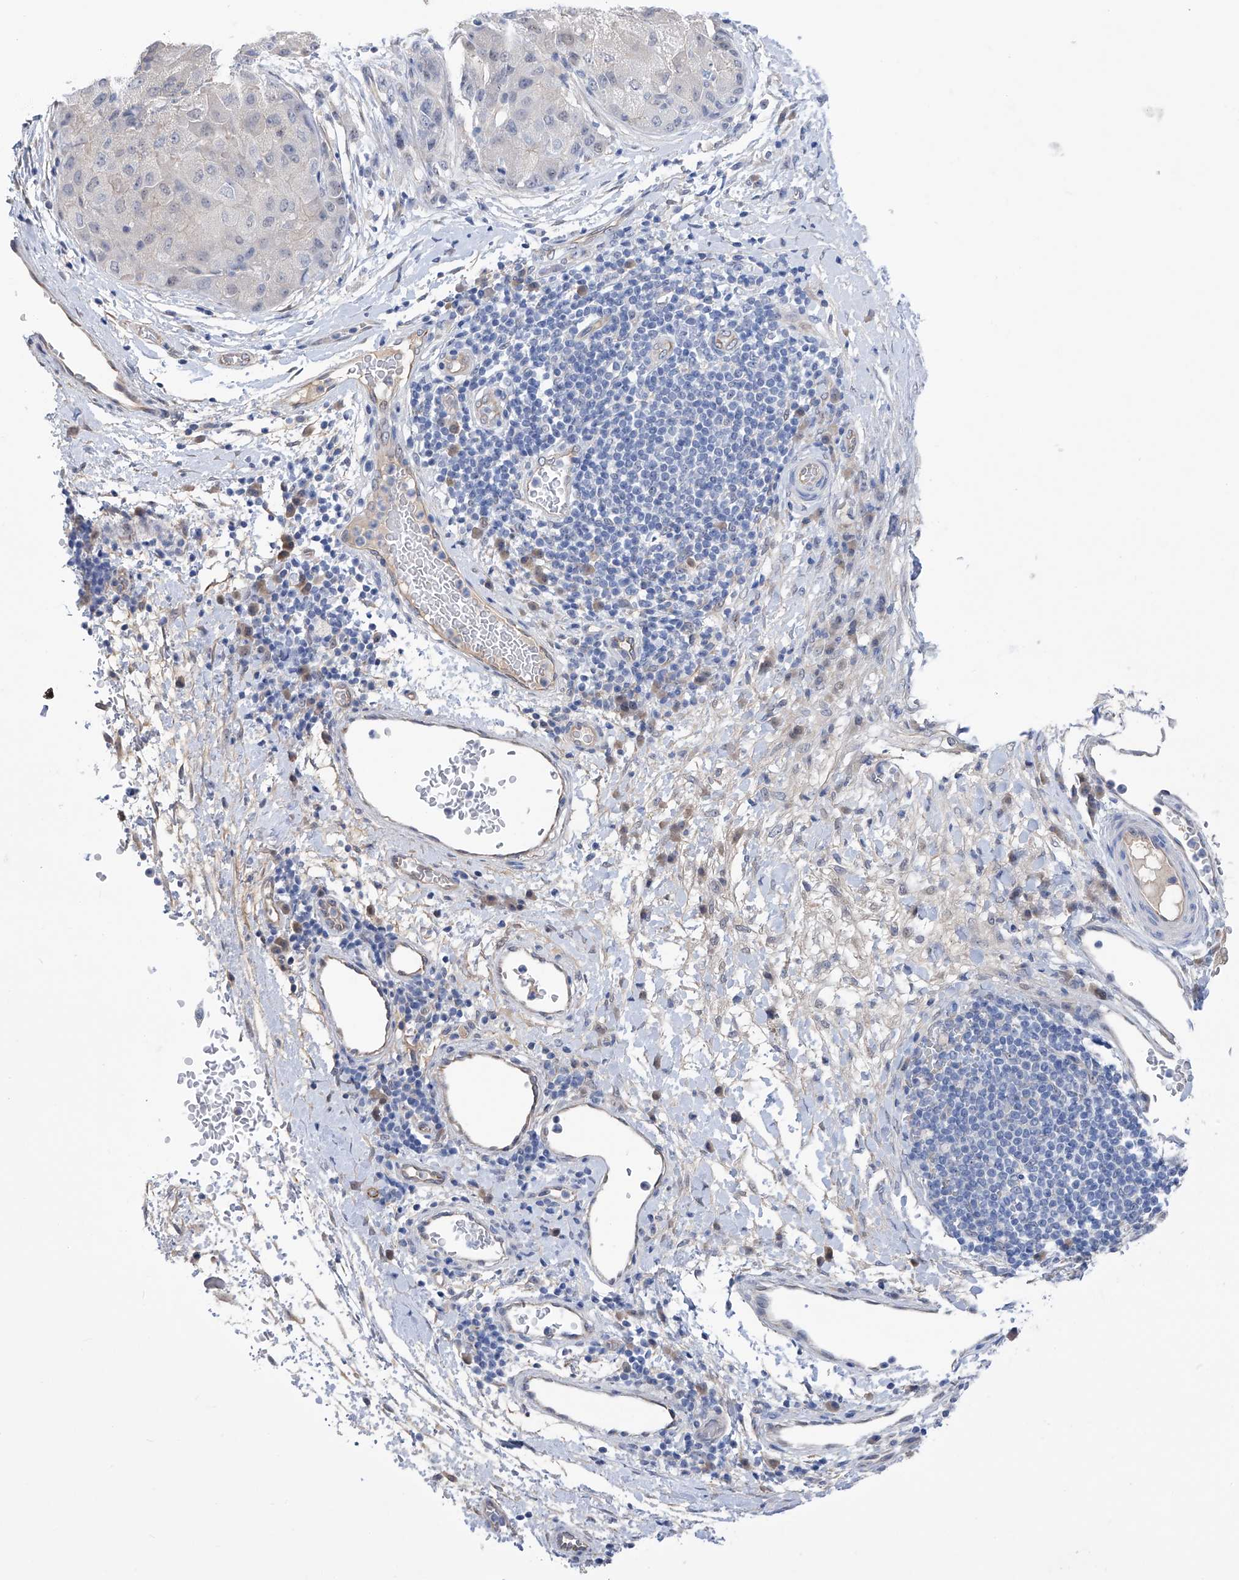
{"staining": {"intensity": "negative", "quantity": "none", "location": "none"}, "tissue": "liver cancer", "cell_type": "Tumor cells", "image_type": "cancer", "snomed": [{"axis": "morphology", "description": "Carcinoma, Hepatocellular, NOS"}, {"axis": "topography", "description": "Liver"}], "caption": "Immunohistochemistry of hepatocellular carcinoma (liver) exhibits no expression in tumor cells.", "gene": "PGM3", "patient": {"sex": "male", "age": 80}}